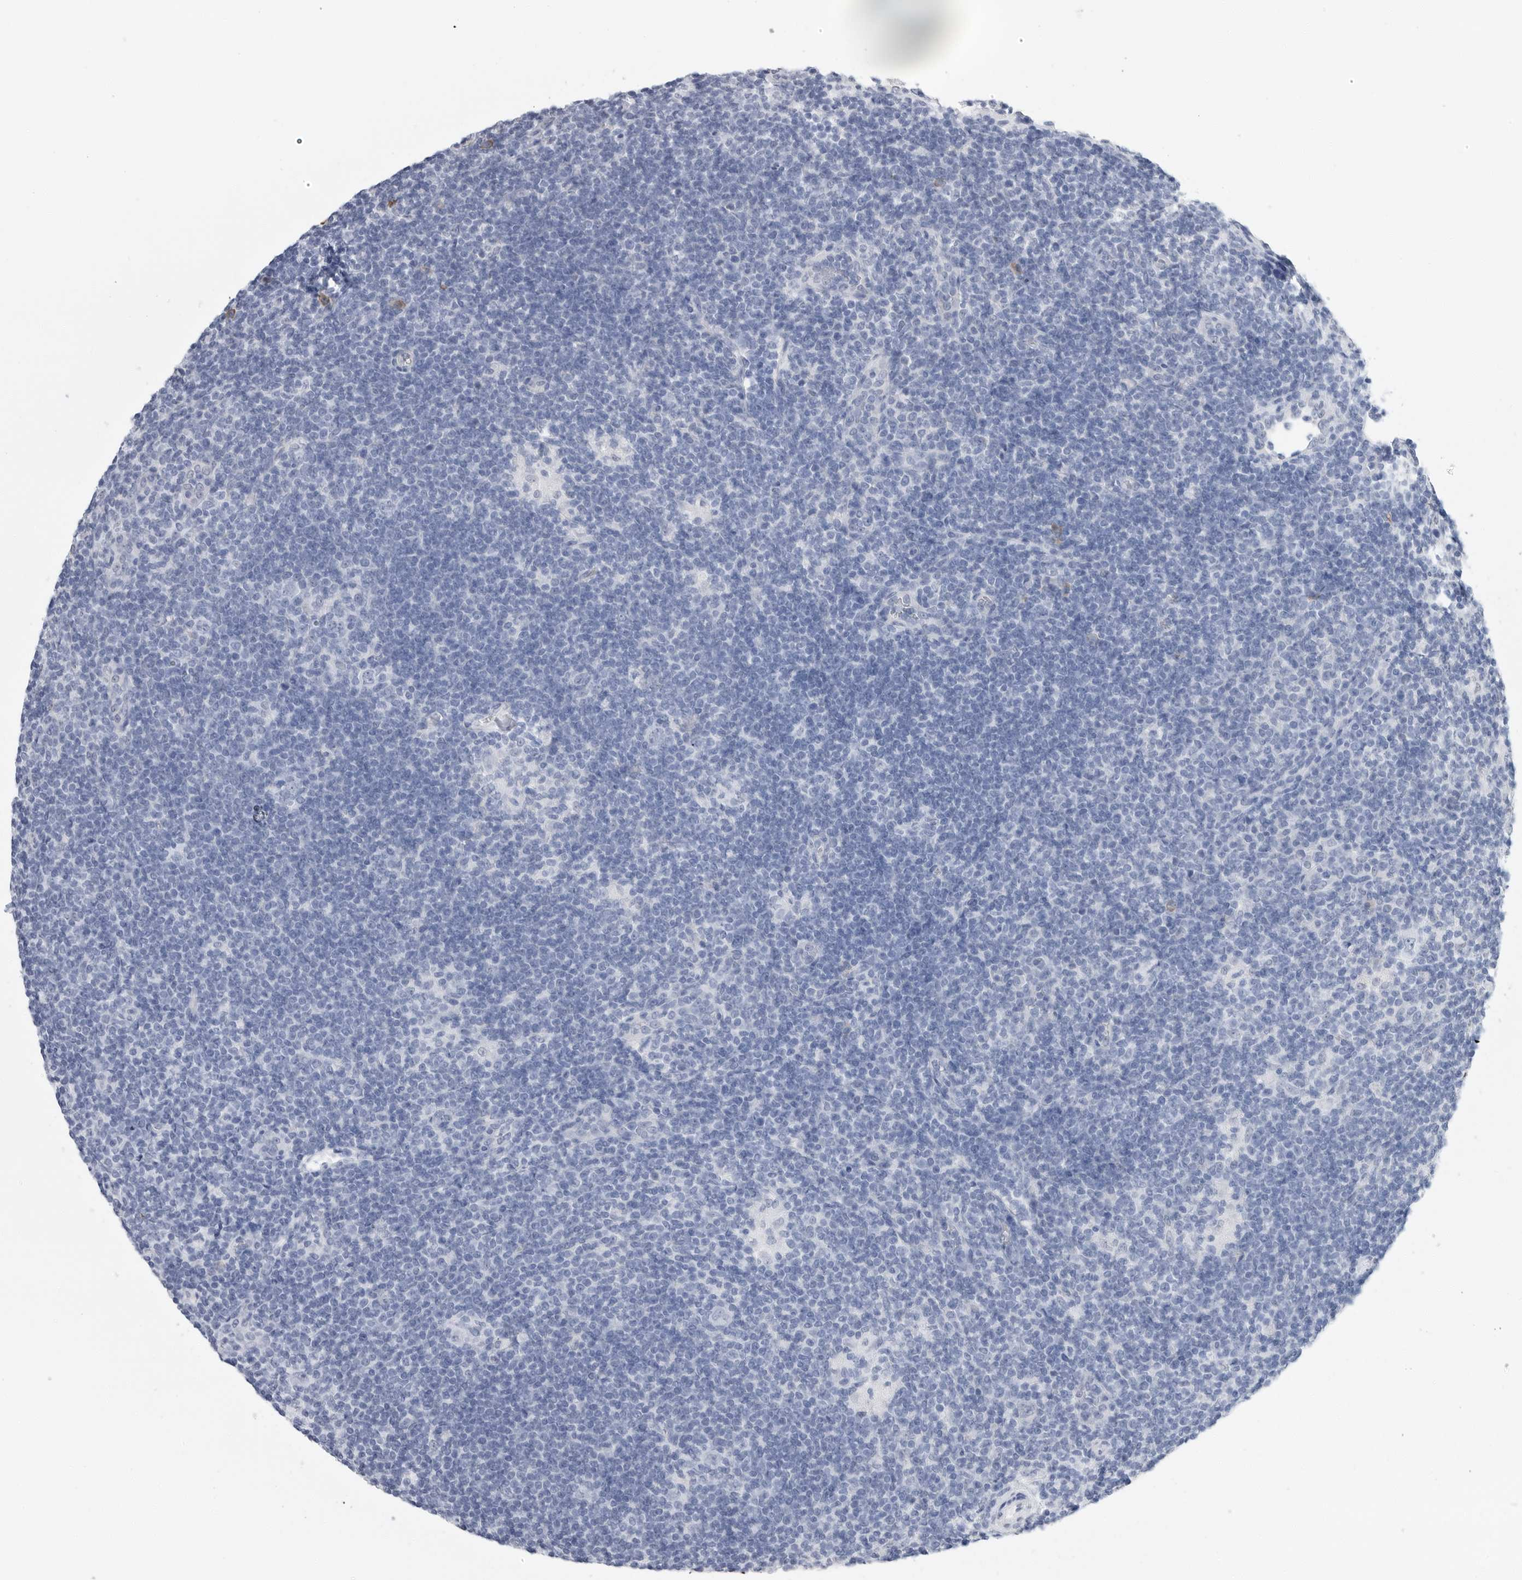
{"staining": {"intensity": "negative", "quantity": "none", "location": "none"}, "tissue": "lymphoma", "cell_type": "Tumor cells", "image_type": "cancer", "snomed": [{"axis": "morphology", "description": "Hodgkin's disease, NOS"}, {"axis": "topography", "description": "Lymph node"}], "caption": "Hodgkin's disease was stained to show a protein in brown. There is no significant expression in tumor cells.", "gene": "ARHGEF10", "patient": {"sex": "female", "age": 57}}